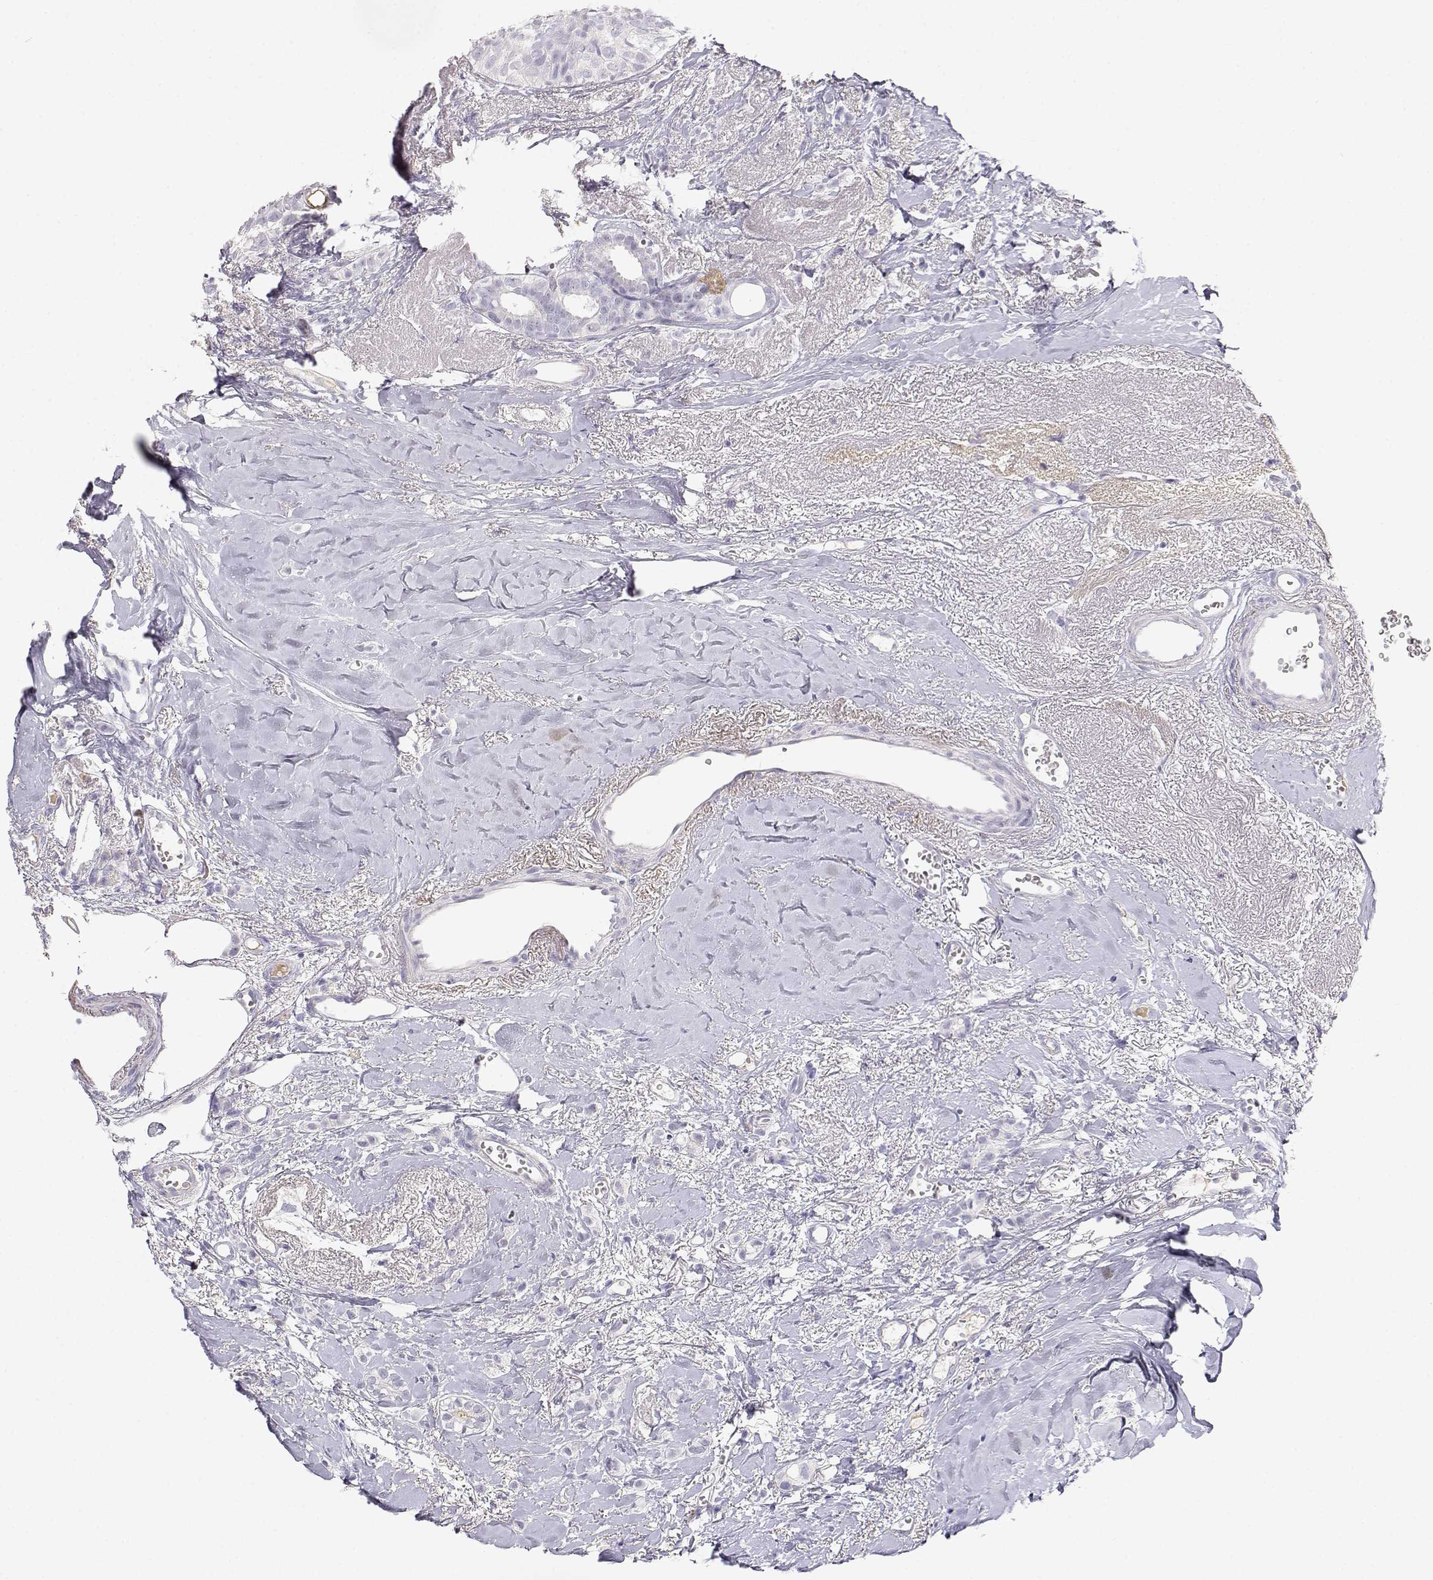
{"staining": {"intensity": "negative", "quantity": "none", "location": "none"}, "tissue": "breast cancer", "cell_type": "Tumor cells", "image_type": "cancer", "snomed": [{"axis": "morphology", "description": "Duct carcinoma"}, {"axis": "topography", "description": "Breast"}], "caption": "High power microscopy image of an immunohistochemistry (IHC) histopathology image of breast cancer (intraductal carcinoma), revealing no significant positivity in tumor cells.", "gene": "CDHR1", "patient": {"sex": "female", "age": 85}}